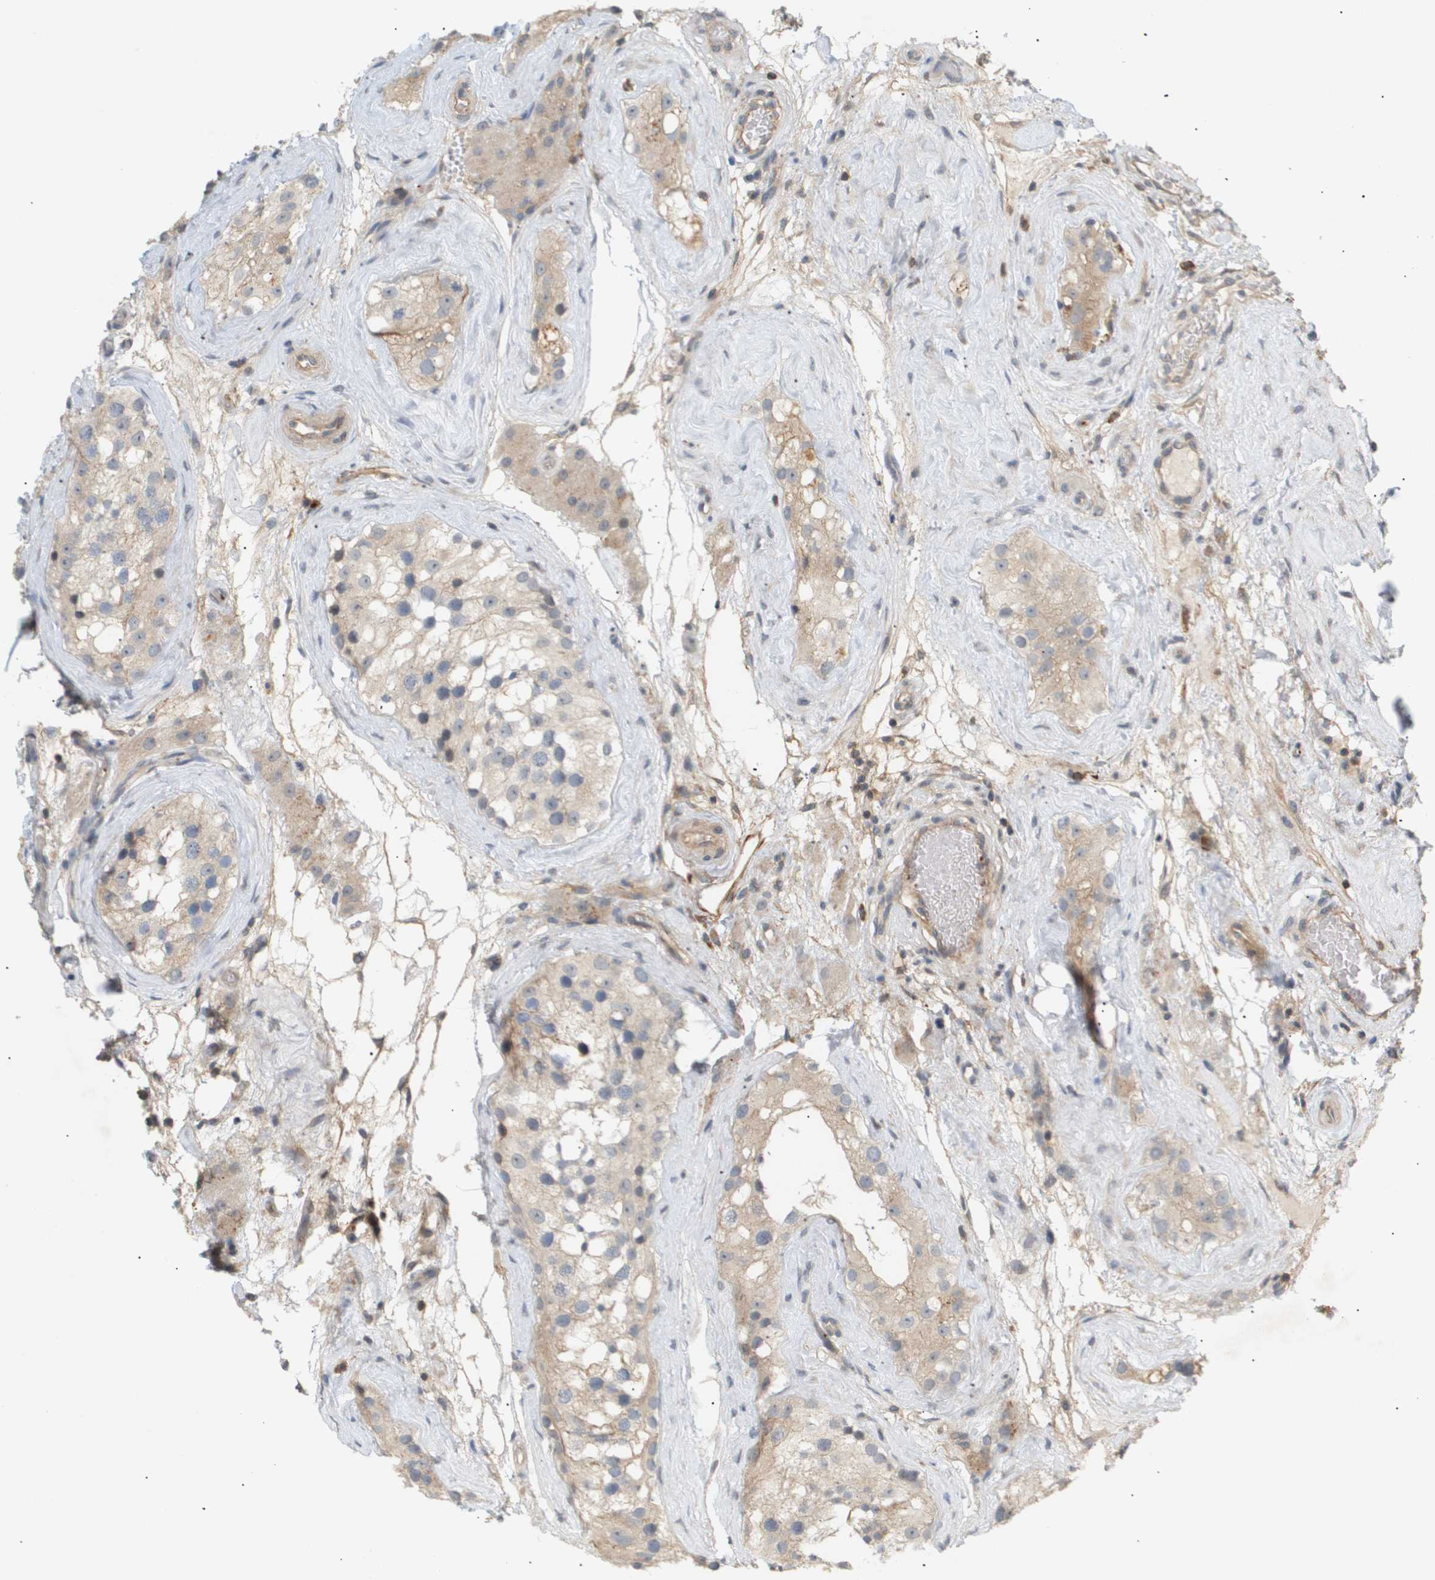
{"staining": {"intensity": "weak", "quantity": ">75%", "location": "cytoplasmic/membranous"}, "tissue": "testis", "cell_type": "Cells in seminiferous ducts", "image_type": "normal", "snomed": [{"axis": "morphology", "description": "Normal tissue, NOS"}, {"axis": "morphology", "description": "Seminoma, NOS"}, {"axis": "topography", "description": "Testis"}], "caption": "Immunohistochemical staining of unremarkable testis demonstrates >75% levels of weak cytoplasmic/membranous protein staining in approximately >75% of cells in seminiferous ducts. (IHC, brightfield microscopy, high magnification).", "gene": "CORO2B", "patient": {"sex": "male", "age": 71}}